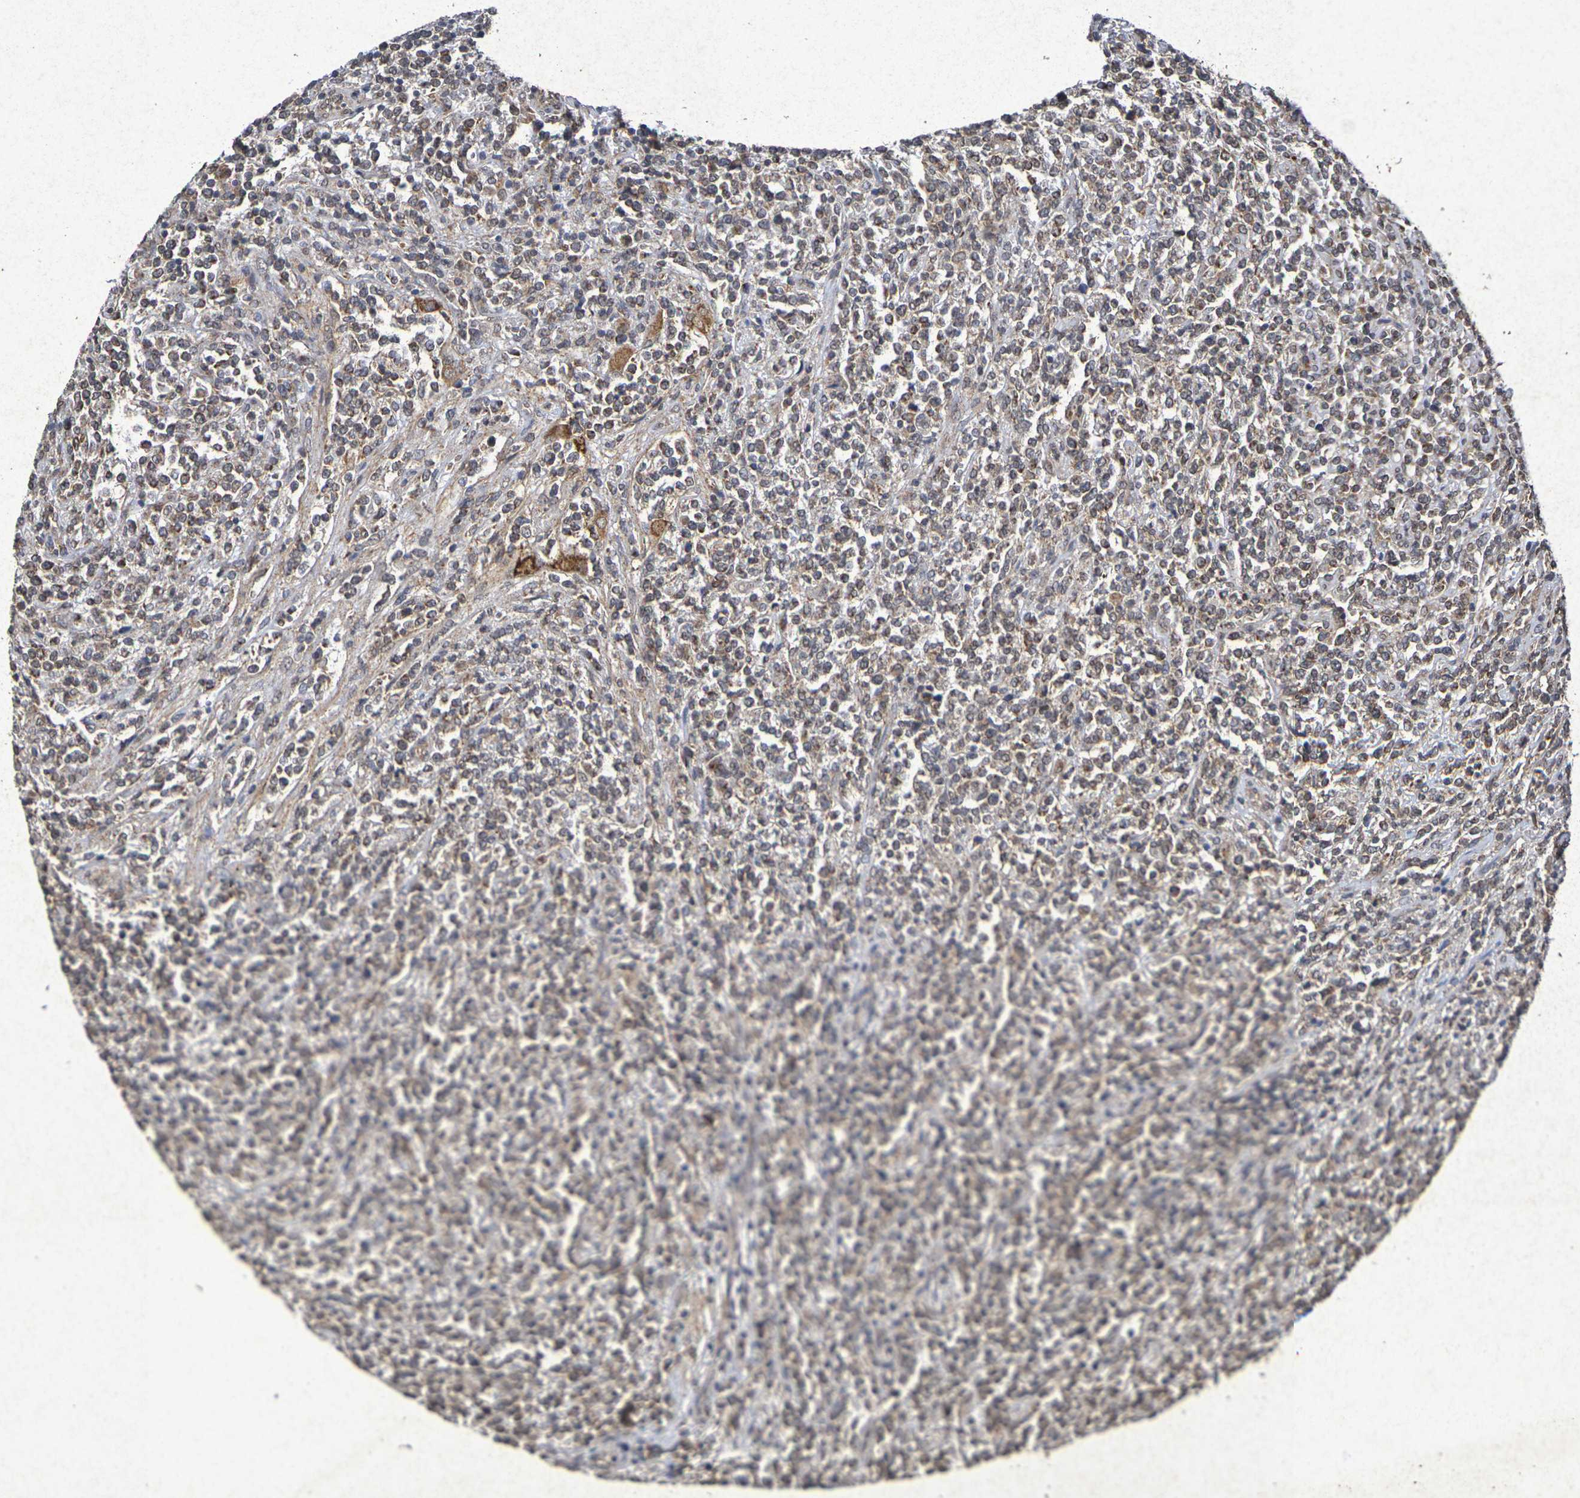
{"staining": {"intensity": "moderate", "quantity": ">75%", "location": "cytoplasmic/membranous"}, "tissue": "lymphoma", "cell_type": "Tumor cells", "image_type": "cancer", "snomed": [{"axis": "morphology", "description": "Malignant lymphoma, non-Hodgkin's type, High grade"}, {"axis": "topography", "description": "Soft tissue"}], "caption": "Approximately >75% of tumor cells in lymphoma demonstrate moderate cytoplasmic/membranous protein positivity as visualized by brown immunohistochemical staining.", "gene": "GUCY1A2", "patient": {"sex": "male", "age": 18}}